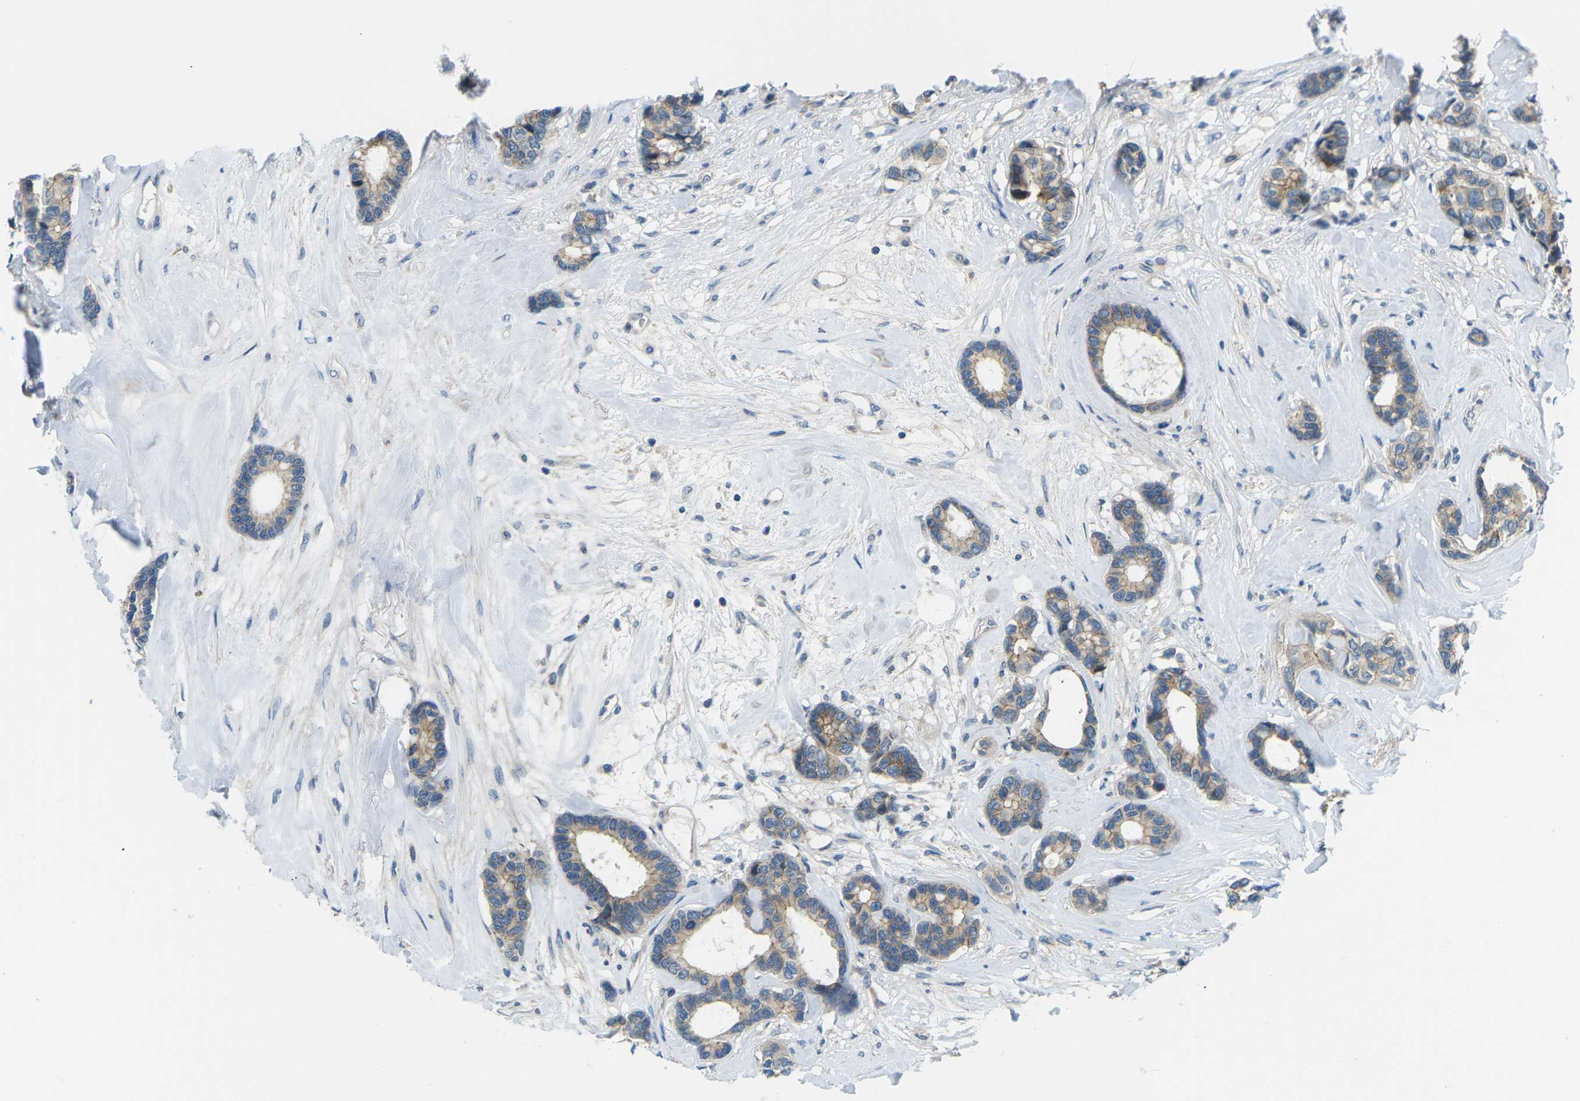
{"staining": {"intensity": "weak", "quantity": "25%-75%", "location": "cytoplasmic/membranous"}, "tissue": "breast cancer", "cell_type": "Tumor cells", "image_type": "cancer", "snomed": [{"axis": "morphology", "description": "Duct carcinoma"}, {"axis": "topography", "description": "Breast"}], "caption": "Invasive ductal carcinoma (breast) stained with a protein marker exhibits weak staining in tumor cells.", "gene": "CTNND1", "patient": {"sex": "female", "age": 87}}